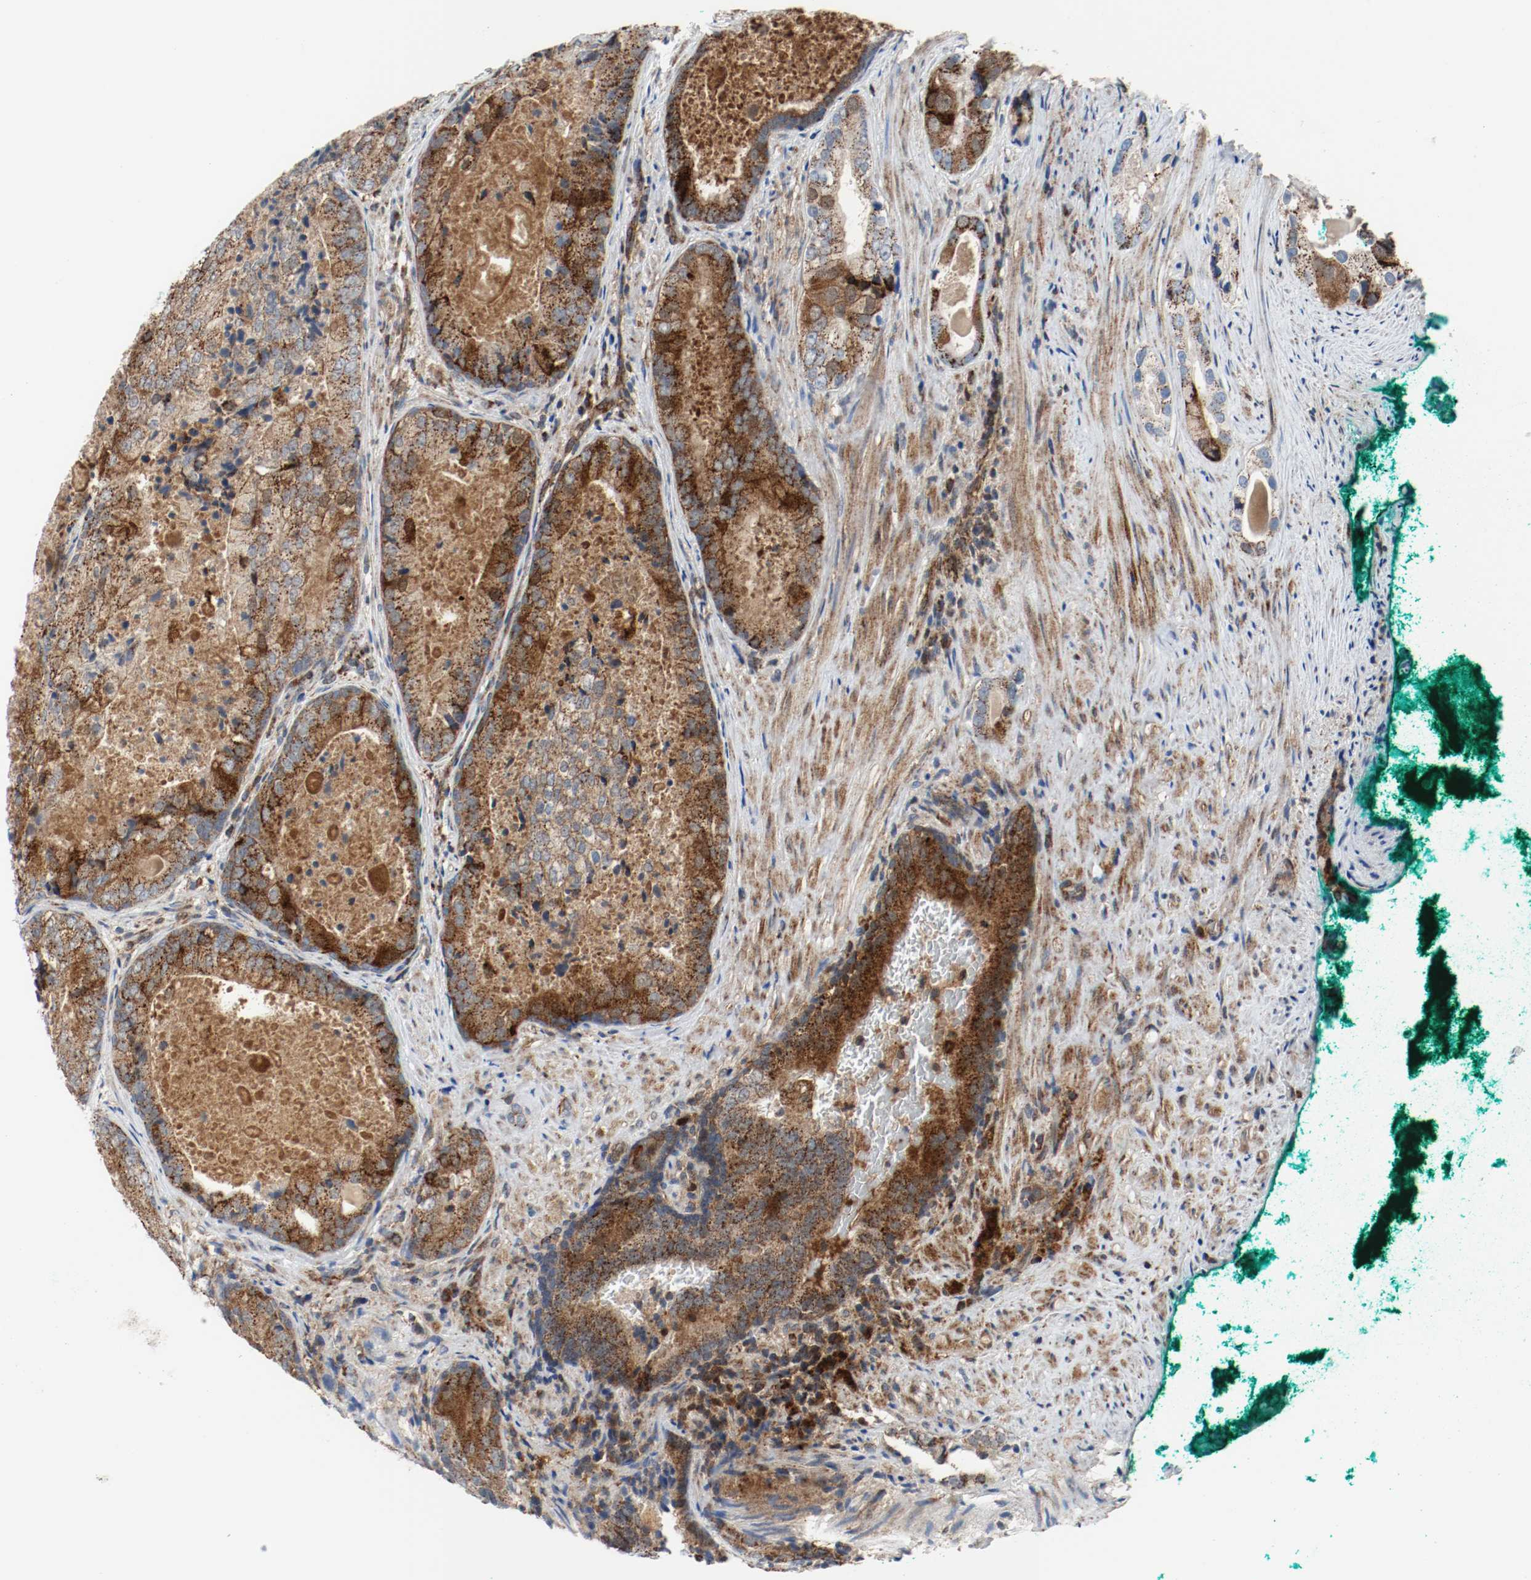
{"staining": {"intensity": "strong", "quantity": ">75%", "location": "cytoplasmic/membranous"}, "tissue": "prostate cancer", "cell_type": "Tumor cells", "image_type": "cancer", "snomed": [{"axis": "morphology", "description": "Adenocarcinoma, High grade"}, {"axis": "topography", "description": "Prostate"}], "caption": "IHC (DAB) staining of human high-grade adenocarcinoma (prostate) shows strong cytoplasmic/membranous protein staining in about >75% of tumor cells. (Brightfield microscopy of DAB IHC at high magnification).", "gene": "TXNRD1", "patient": {"sex": "male", "age": 66}}